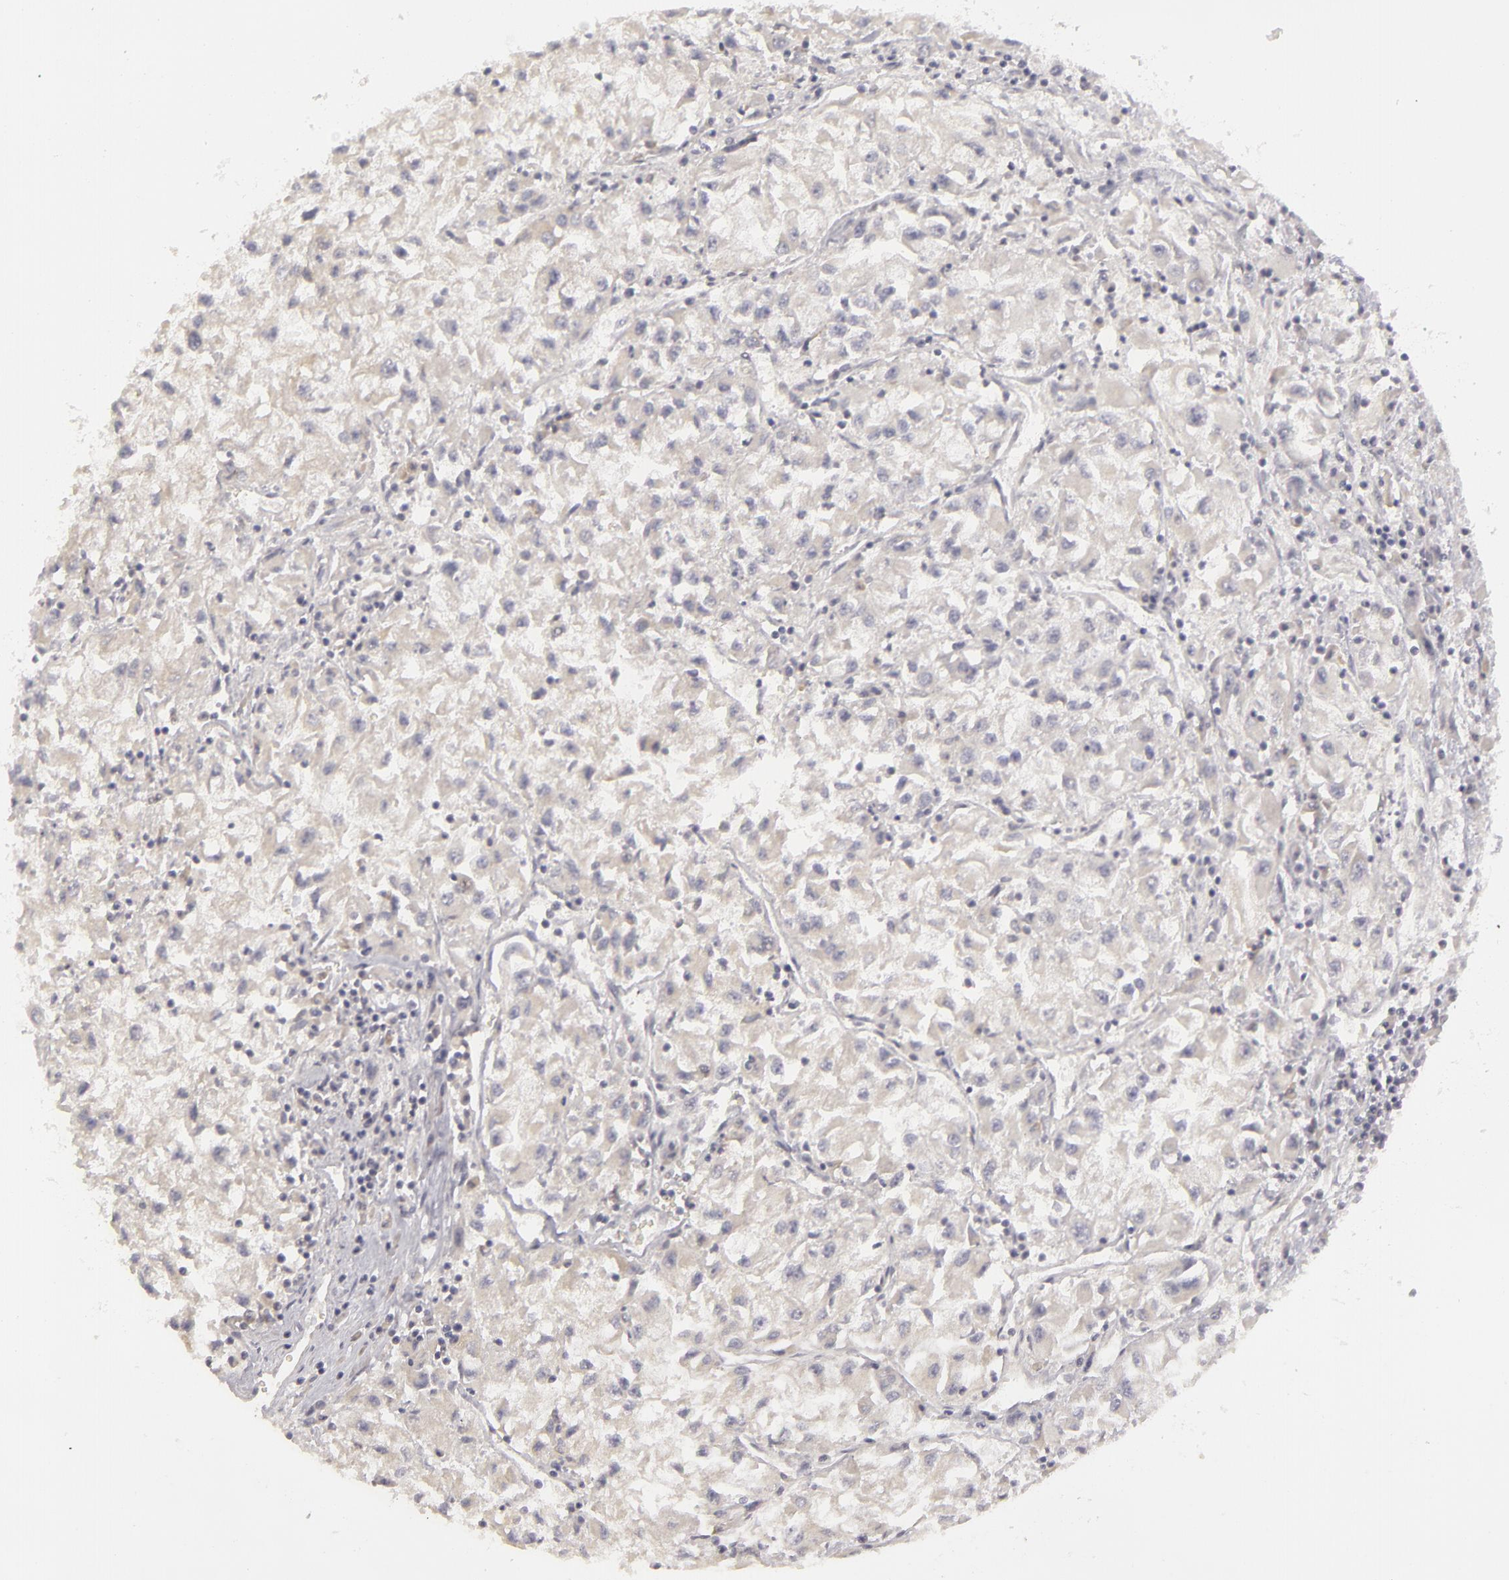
{"staining": {"intensity": "negative", "quantity": "none", "location": "none"}, "tissue": "renal cancer", "cell_type": "Tumor cells", "image_type": "cancer", "snomed": [{"axis": "morphology", "description": "Adenocarcinoma, NOS"}, {"axis": "topography", "description": "Kidney"}], "caption": "High magnification brightfield microscopy of renal adenocarcinoma stained with DAB (3,3'-diaminobenzidine) (brown) and counterstained with hematoxylin (blue): tumor cells show no significant staining.", "gene": "ATP2B3", "patient": {"sex": "male", "age": 59}}